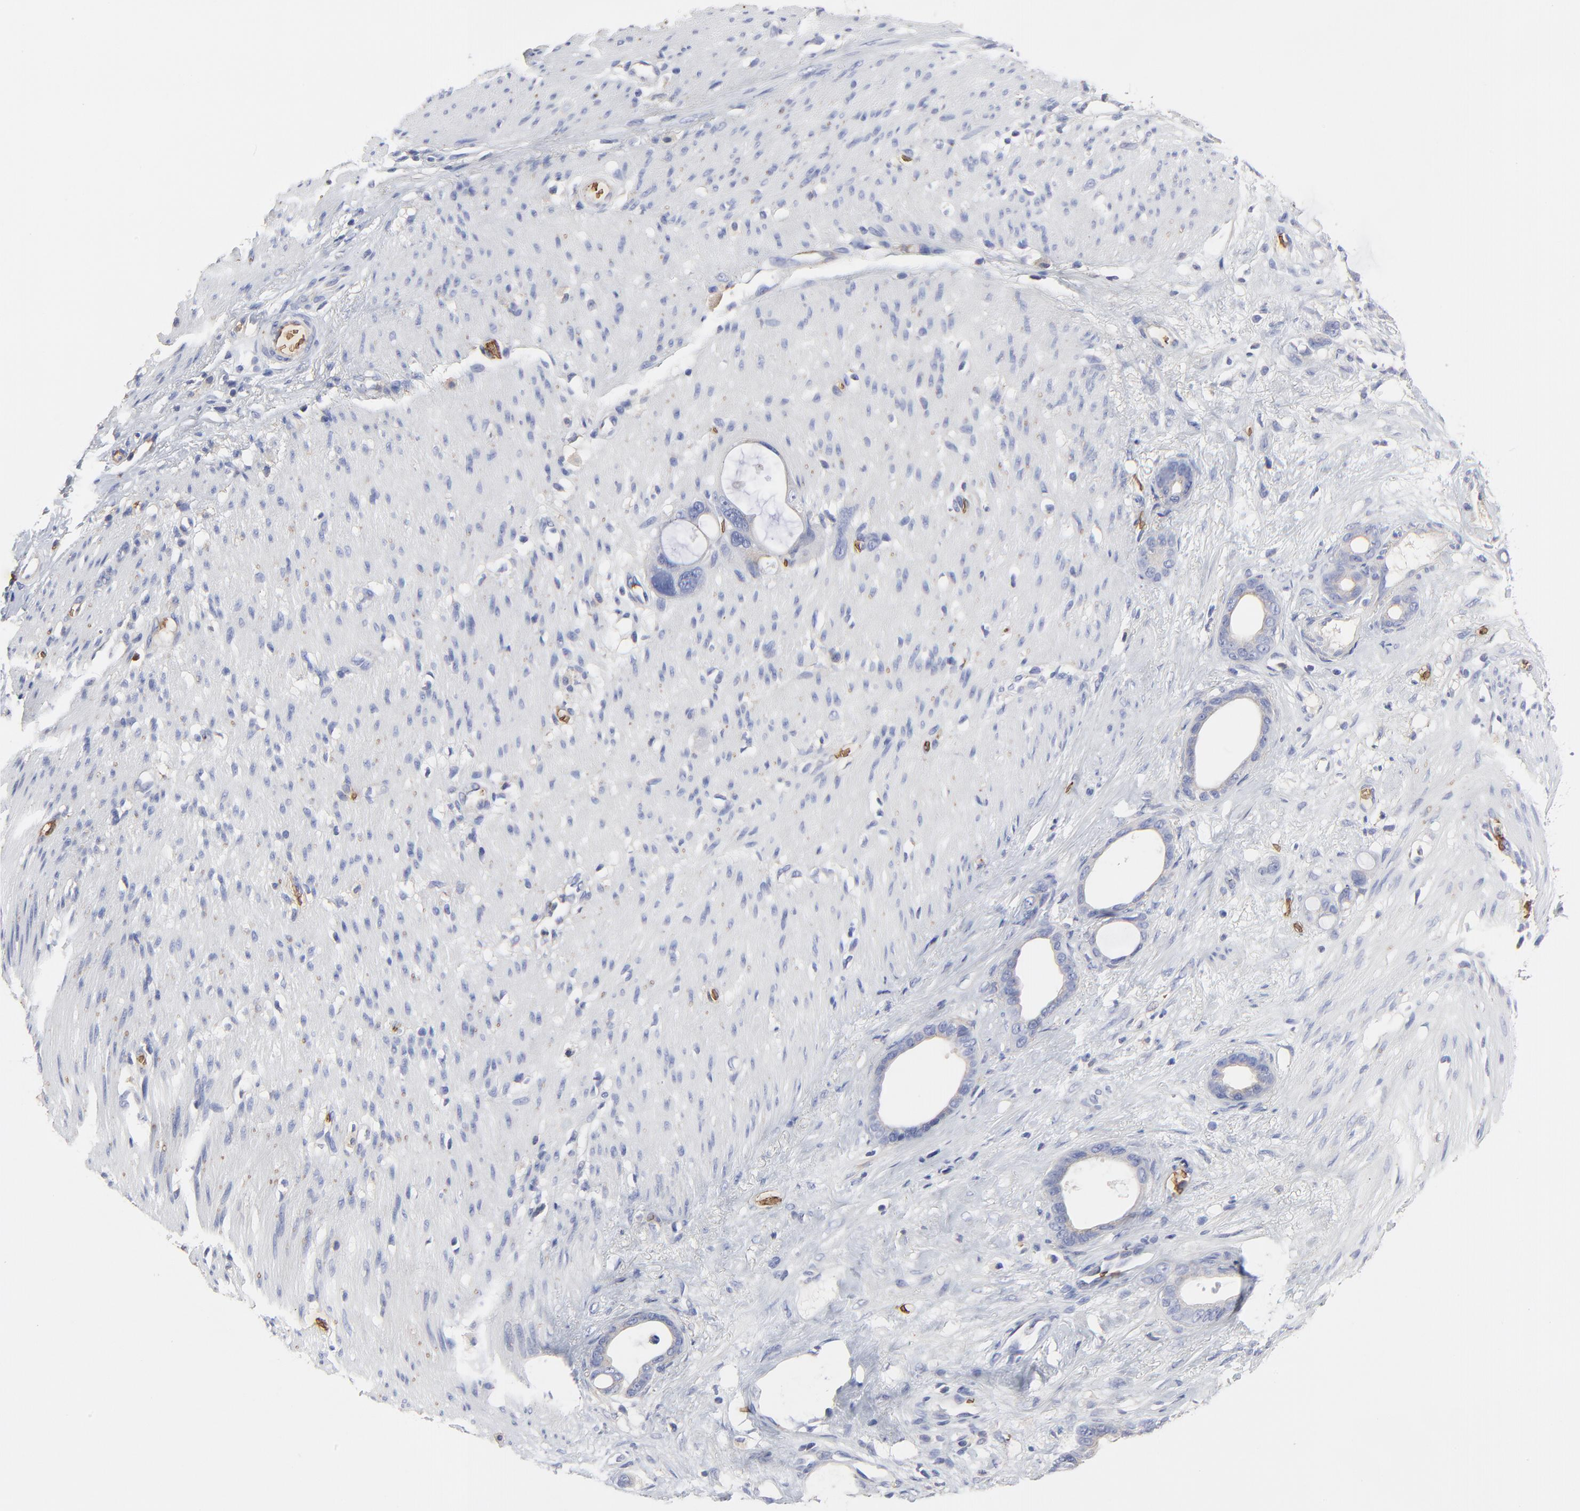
{"staining": {"intensity": "negative", "quantity": "none", "location": "none"}, "tissue": "stomach cancer", "cell_type": "Tumor cells", "image_type": "cancer", "snomed": [{"axis": "morphology", "description": "Adenocarcinoma, NOS"}, {"axis": "topography", "description": "Stomach"}], "caption": "IHC of human stomach cancer (adenocarcinoma) reveals no positivity in tumor cells. (DAB (3,3'-diaminobenzidine) immunohistochemistry (IHC), high magnification).", "gene": "PAG1", "patient": {"sex": "female", "age": 75}}